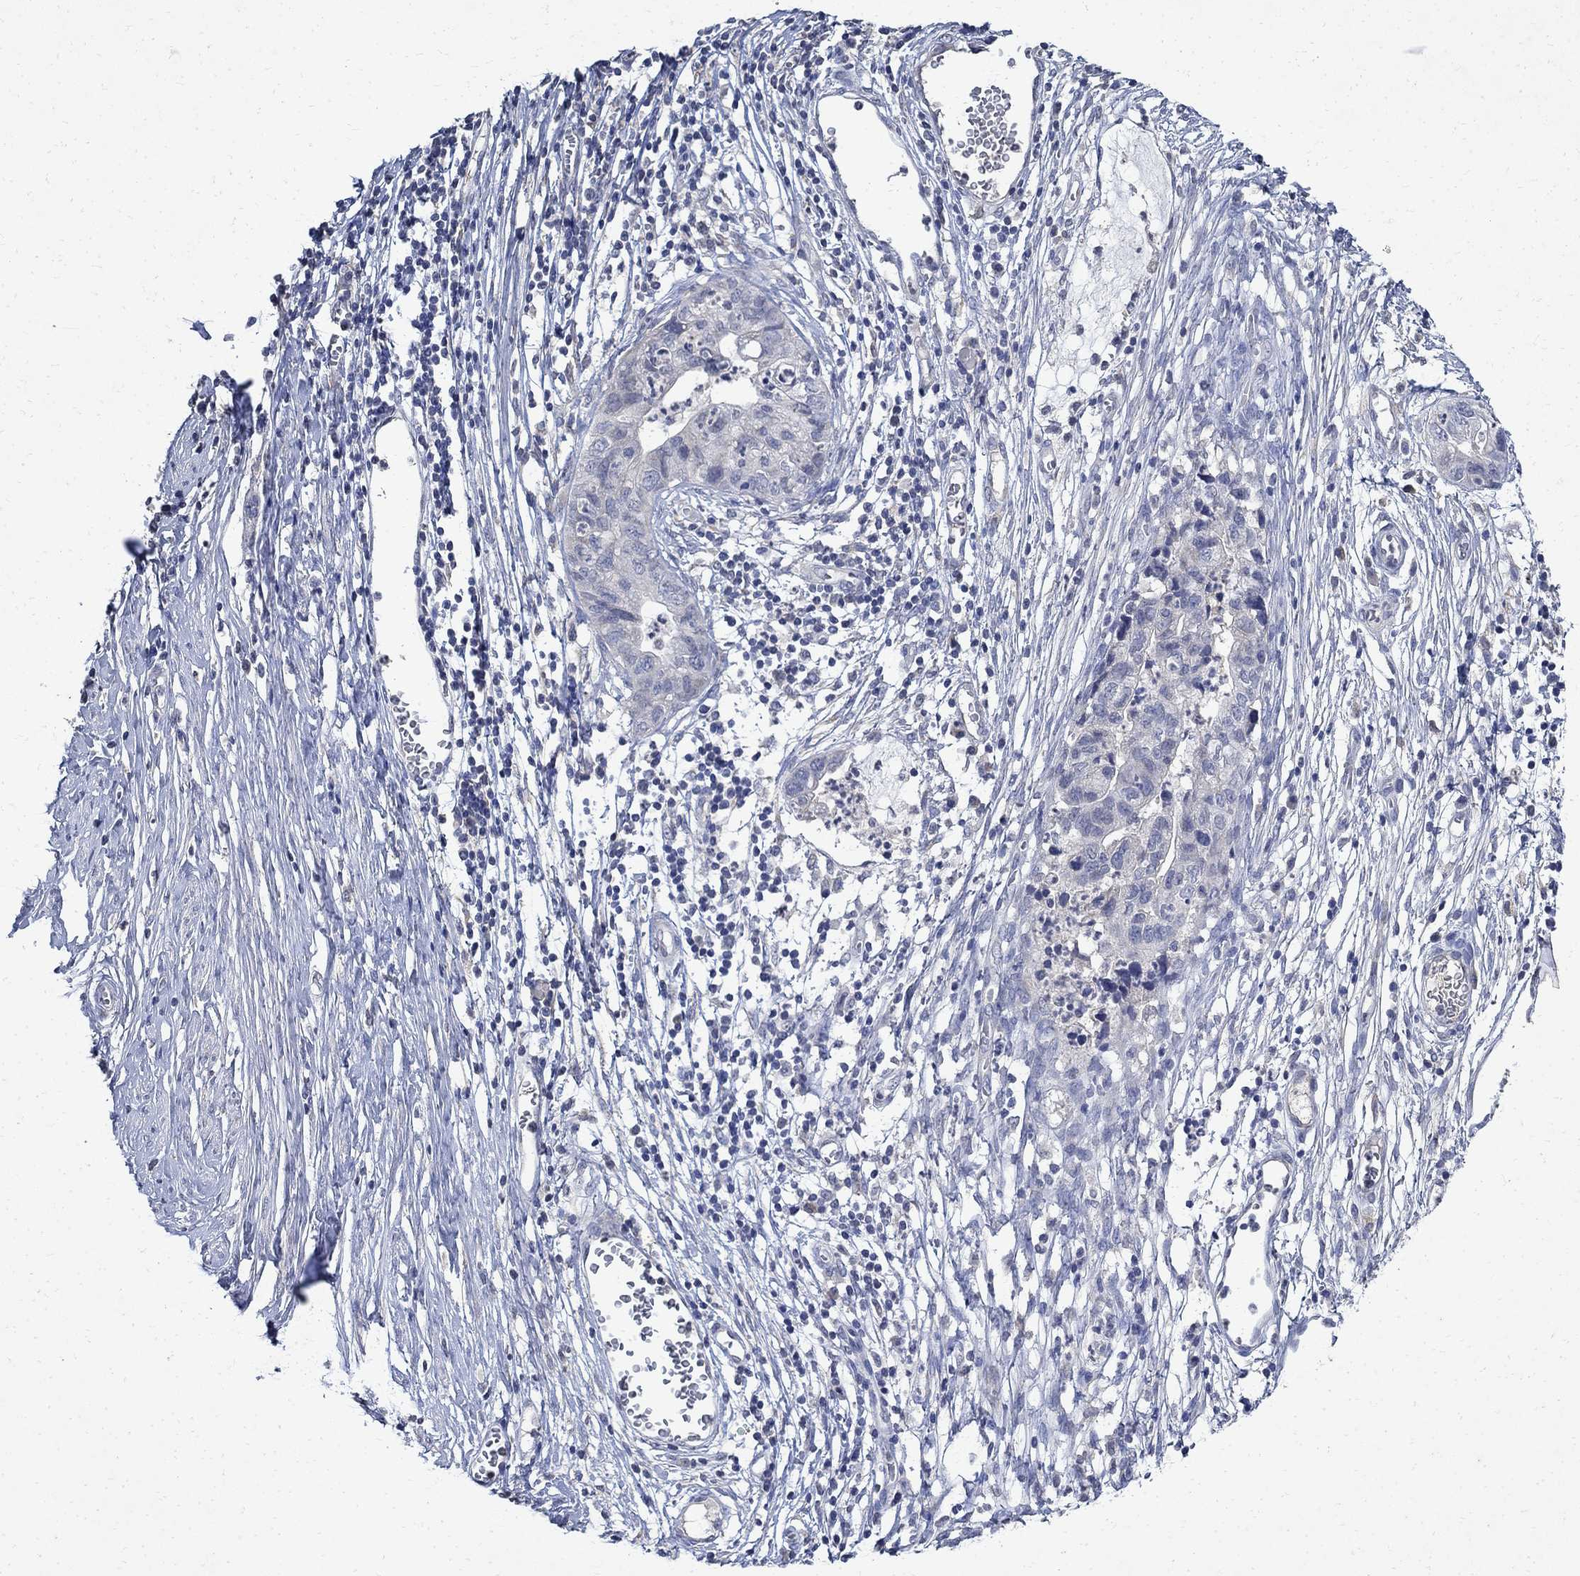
{"staining": {"intensity": "negative", "quantity": "none", "location": "none"}, "tissue": "cervical cancer", "cell_type": "Tumor cells", "image_type": "cancer", "snomed": [{"axis": "morphology", "description": "Adenocarcinoma, NOS"}, {"axis": "topography", "description": "Cervix"}], "caption": "Immunohistochemistry photomicrograph of neoplastic tissue: human cervical cancer (adenocarcinoma) stained with DAB (3,3'-diaminobenzidine) demonstrates no significant protein expression in tumor cells. Nuclei are stained in blue.", "gene": "TMEM169", "patient": {"sex": "female", "age": 44}}